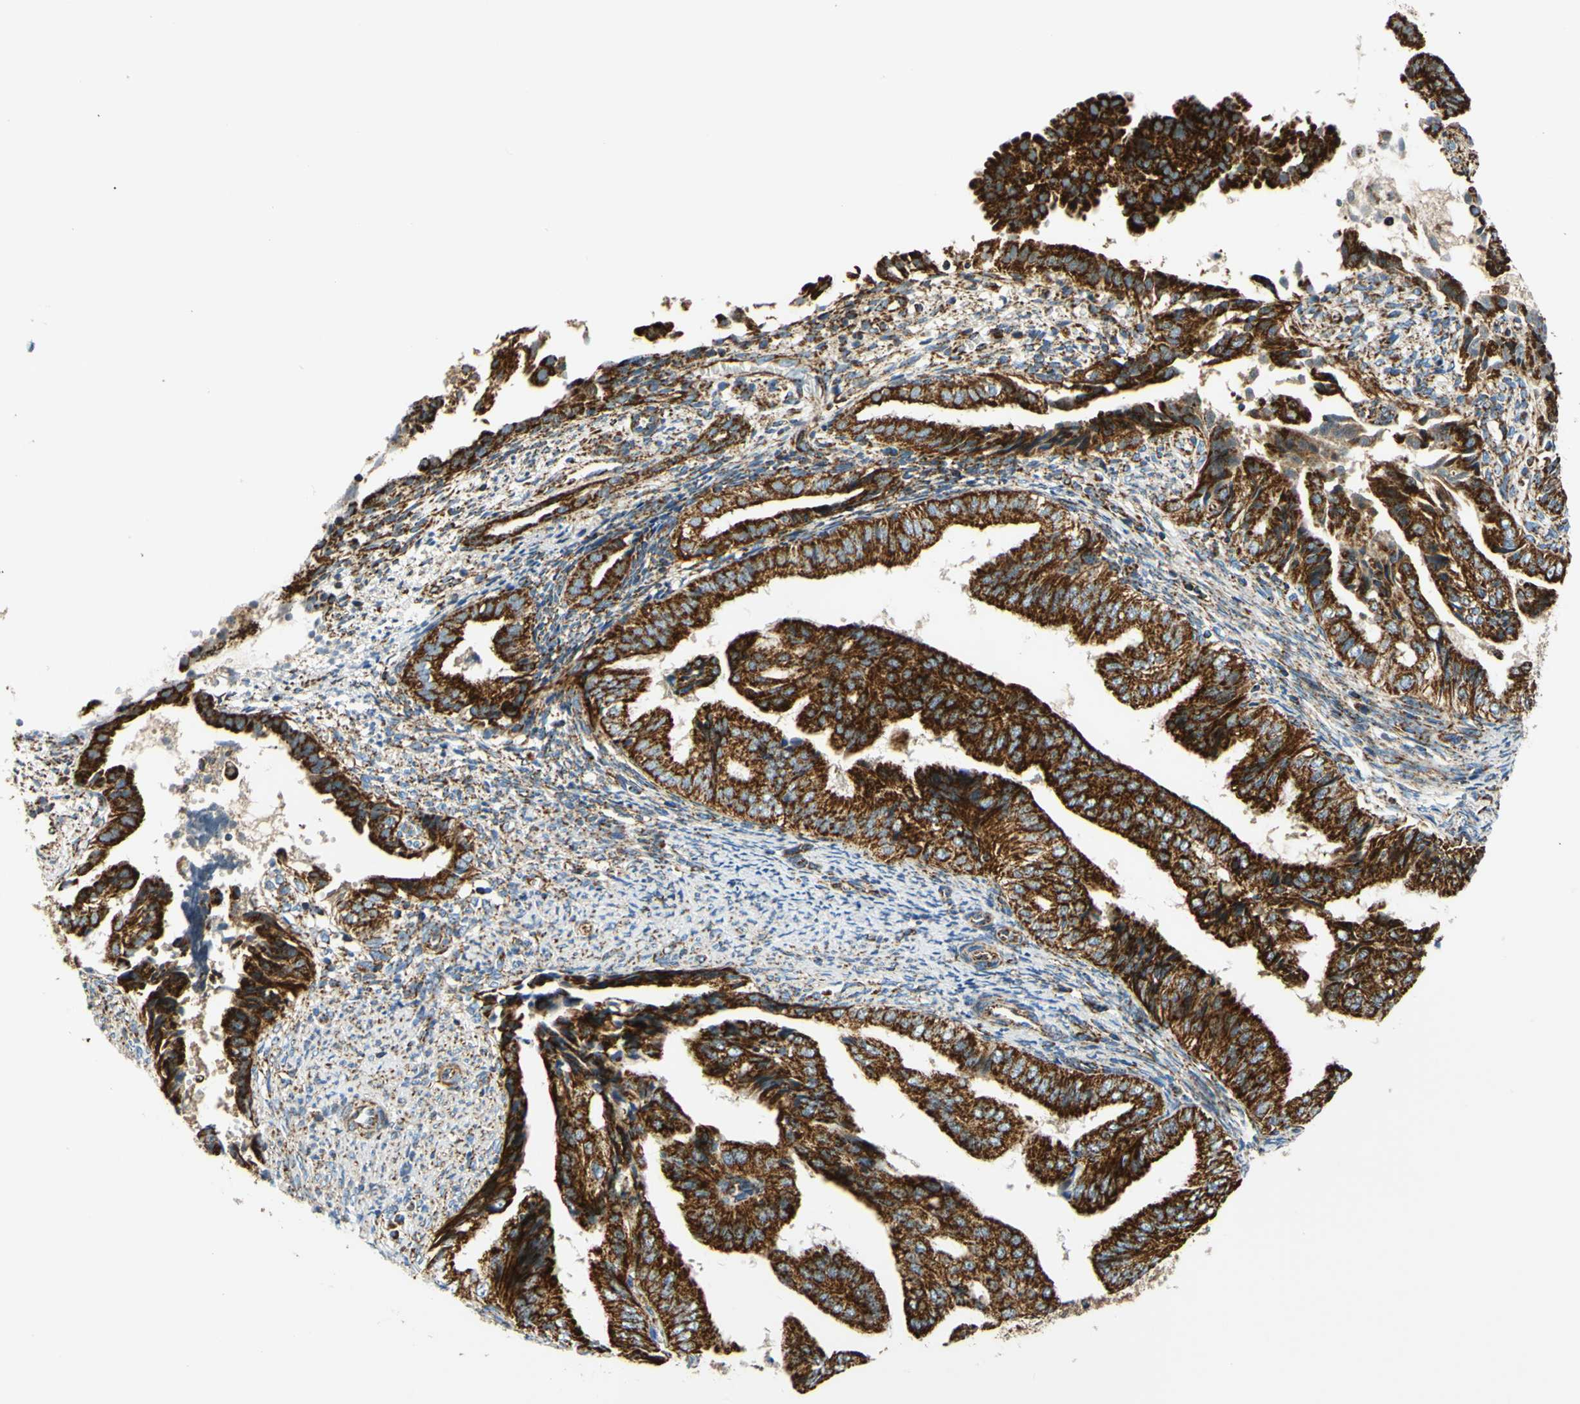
{"staining": {"intensity": "strong", "quantity": ">75%", "location": "cytoplasmic/membranous"}, "tissue": "endometrial cancer", "cell_type": "Tumor cells", "image_type": "cancer", "snomed": [{"axis": "morphology", "description": "Adenocarcinoma, NOS"}, {"axis": "topography", "description": "Endometrium"}], "caption": "A high-resolution image shows immunohistochemistry (IHC) staining of endometrial cancer, which exhibits strong cytoplasmic/membranous staining in about >75% of tumor cells.", "gene": "MAVS", "patient": {"sex": "female", "age": 58}}